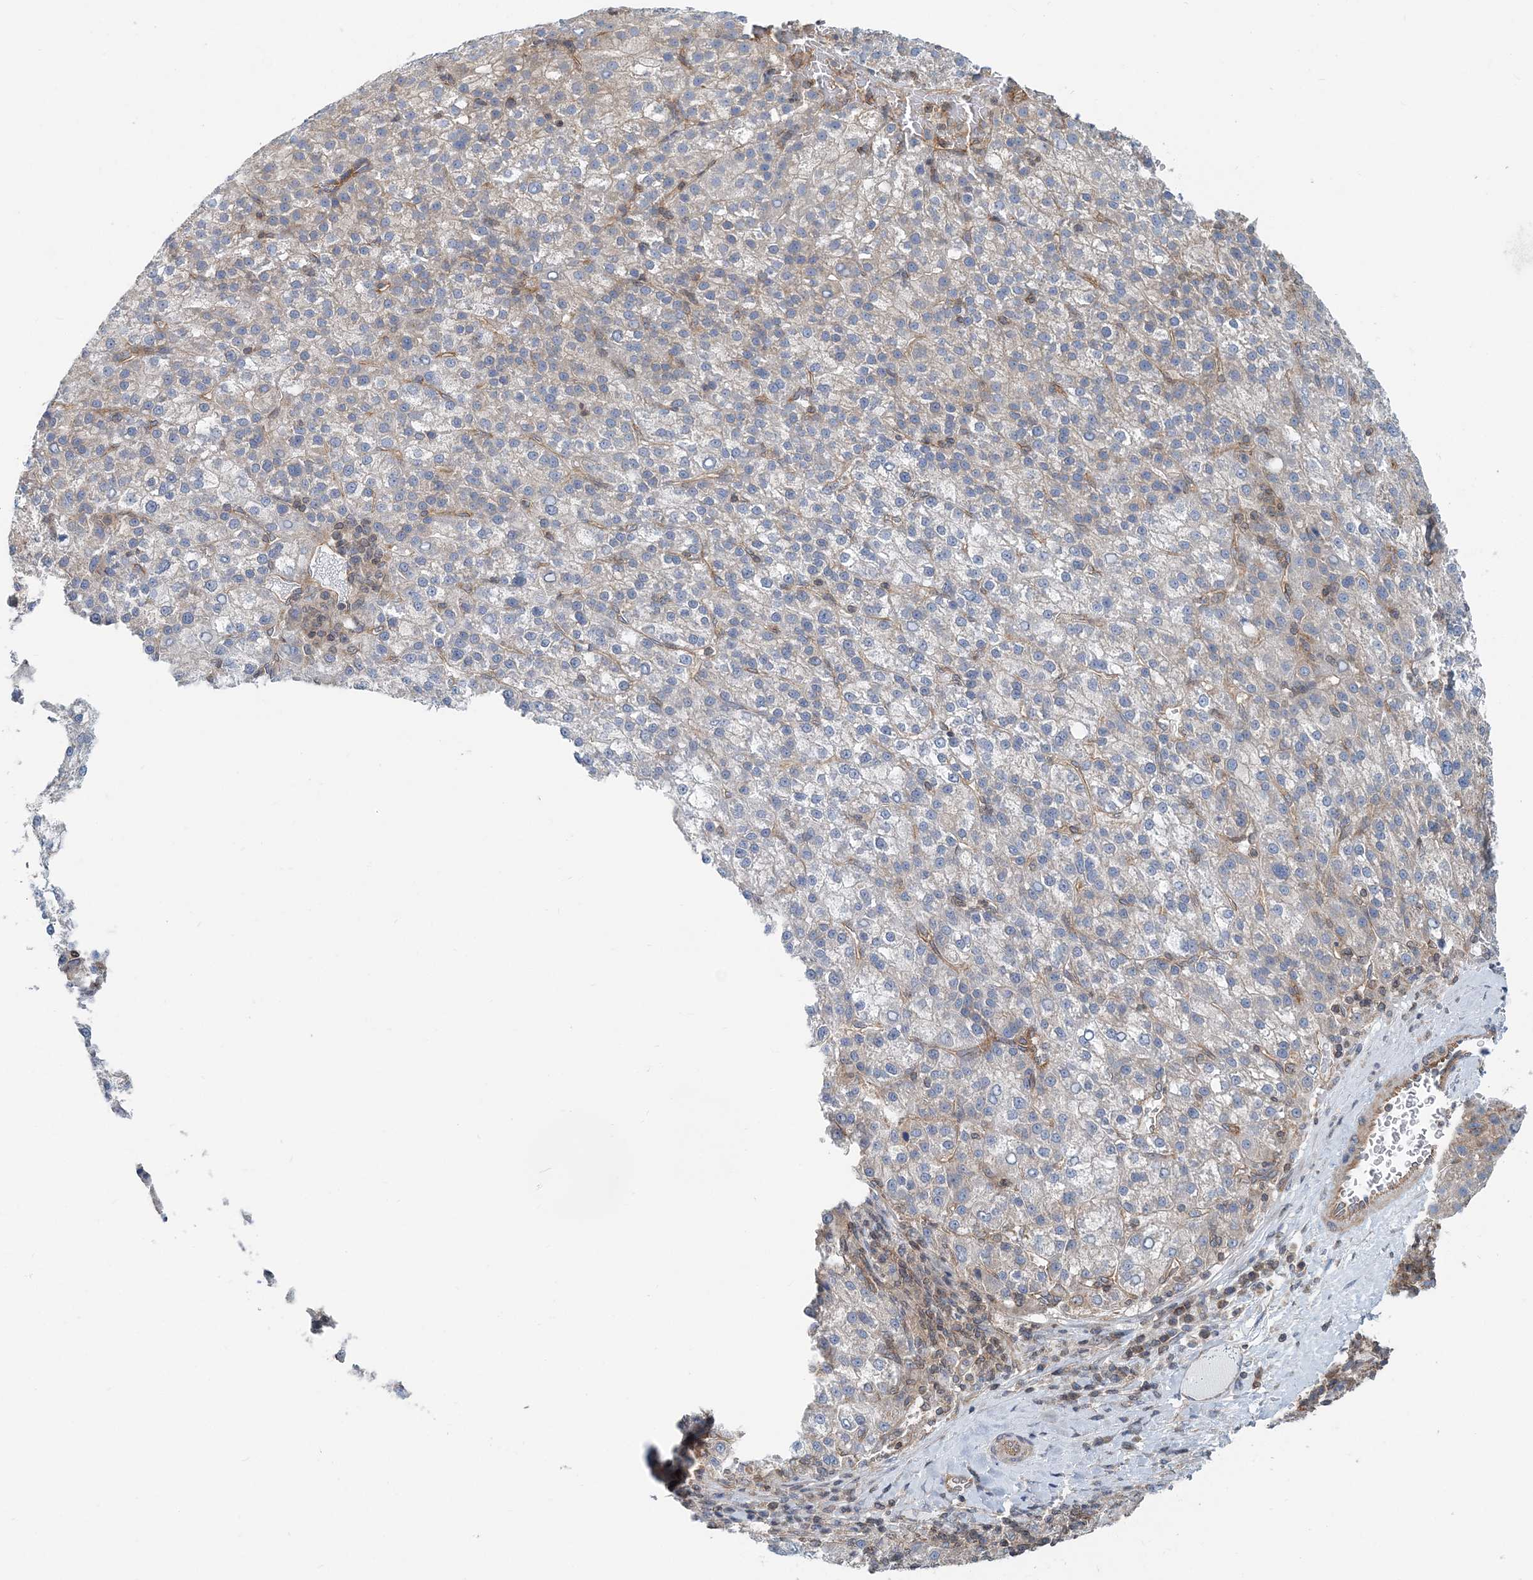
{"staining": {"intensity": "negative", "quantity": "none", "location": "none"}, "tissue": "liver cancer", "cell_type": "Tumor cells", "image_type": "cancer", "snomed": [{"axis": "morphology", "description": "Carcinoma, Hepatocellular, NOS"}, {"axis": "topography", "description": "Liver"}], "caption": "This is an immunohistochemistry histopathology image of liver hepatocellular carcinoma. There is no expression in tumor cells.", "gene": "MOB4", "patient": {"sex": "female", "age": 58}}